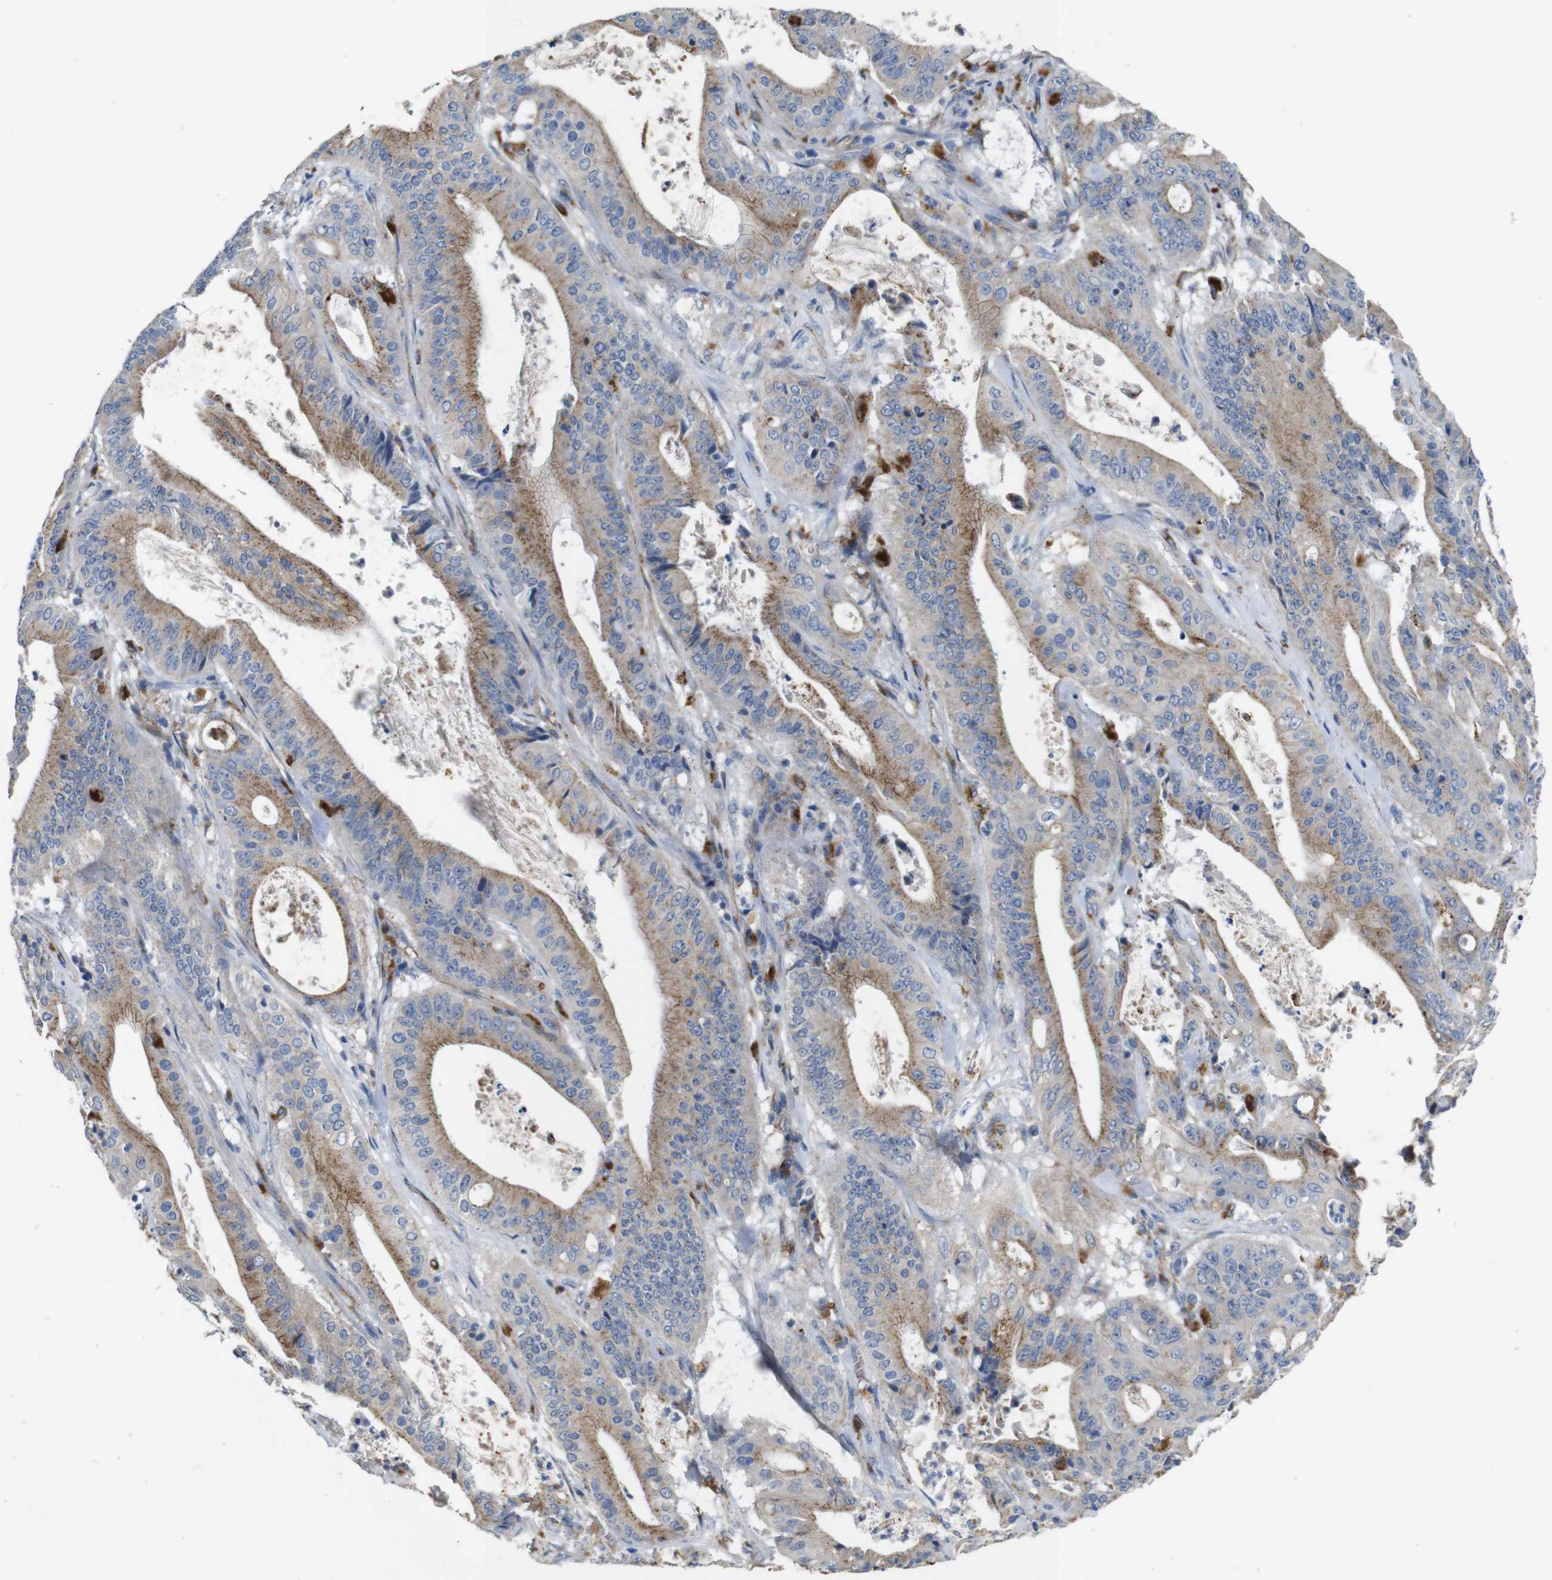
{"staining": {"intensity": "weak", "quantity": ">75%", "location": "cytoplasmic/membranous"}, "tissue": "pancreatic cancer", "cell_type": "Tumor cells", "image_type": "cancer", "snomed": [{"axis": "morphology", "description": "Normal tissue, NOS"}, {"axis": "topography", "description": "Lymph node"}], "caption": "This is an image of immunohistochemistry staining of pancreatic cancer, which shows weak positivity in the cytoplasmic/membranous of tumor cells.", "gene": "NHLRC3", "patient": {"sex": "male", "age": 62}}